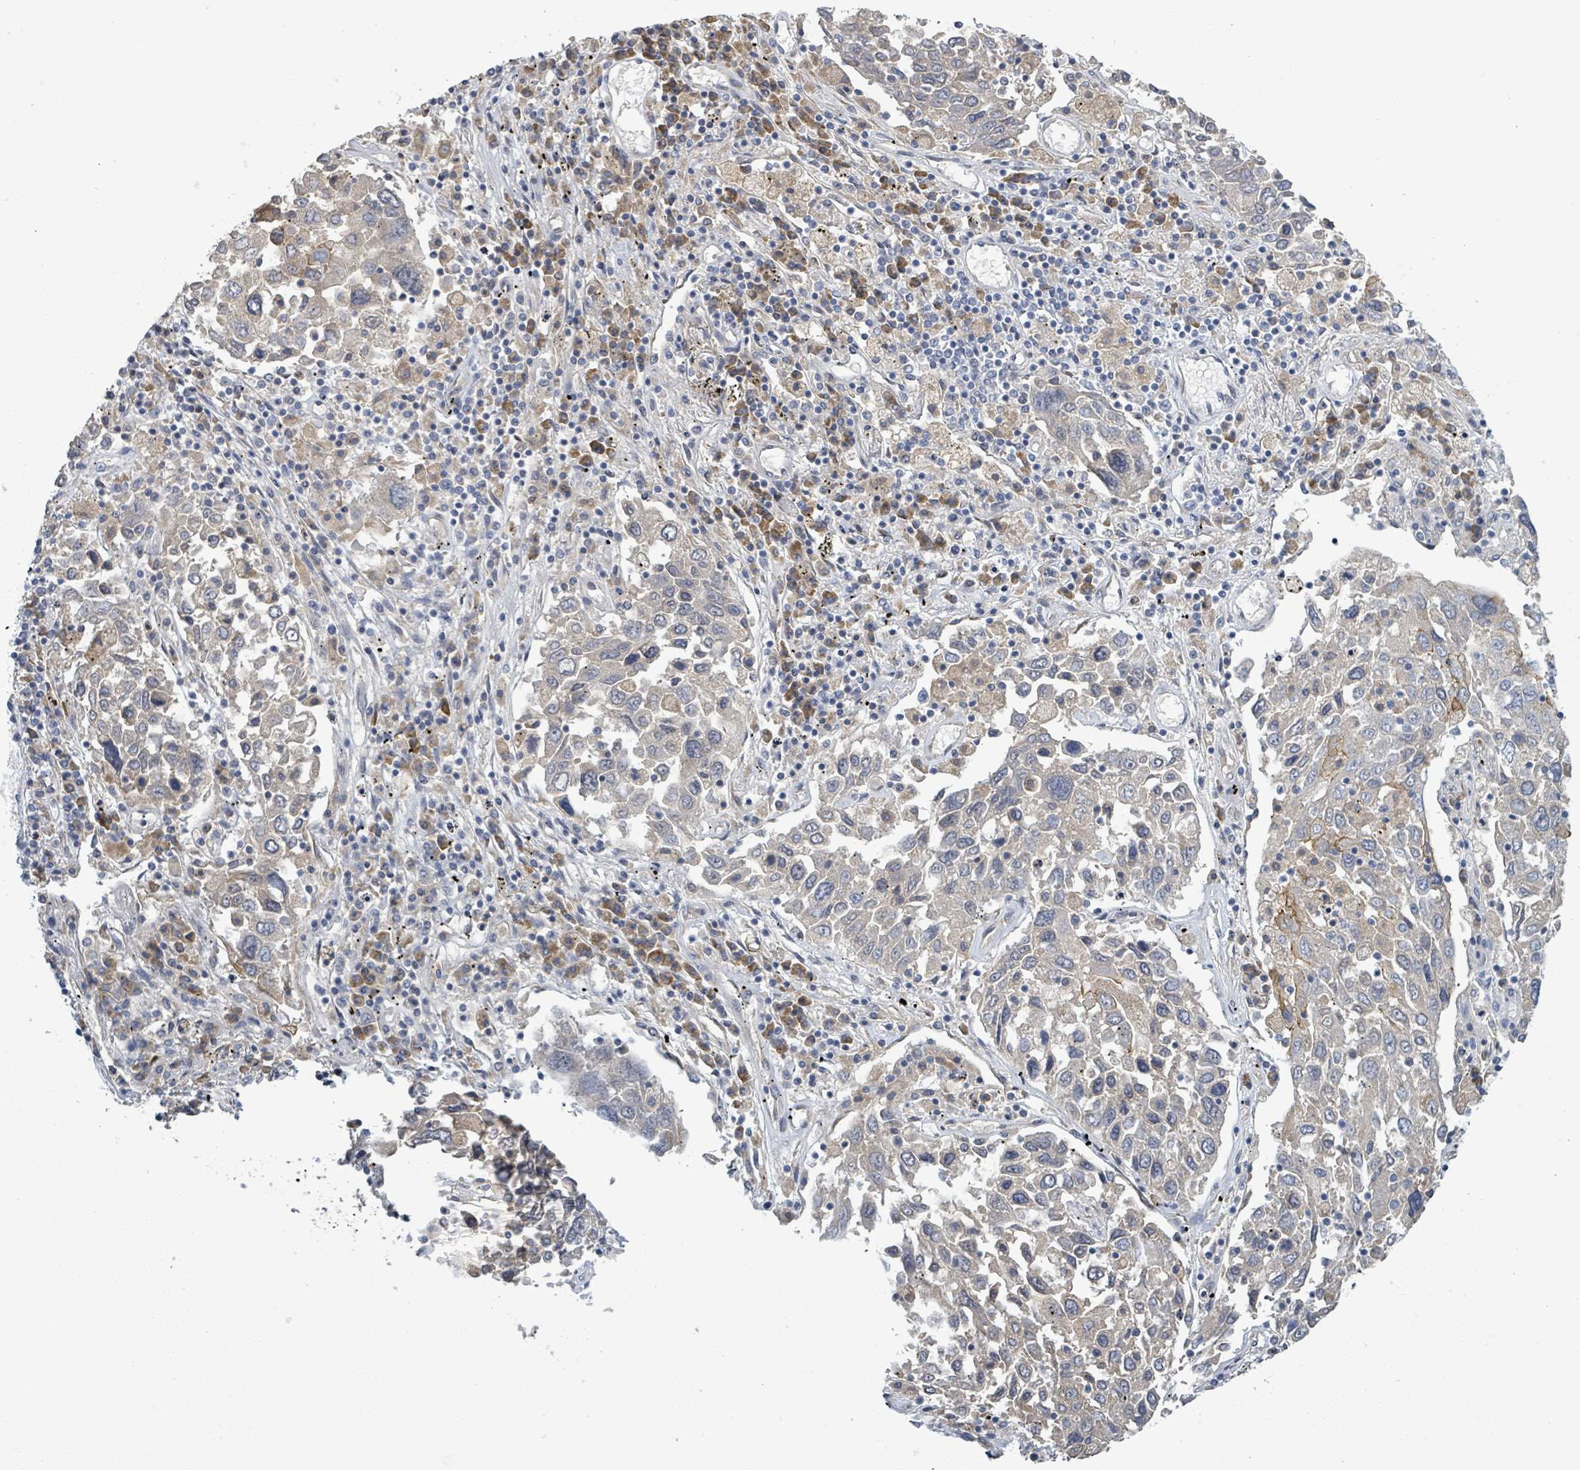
{"staining": {"intensity": "negative", "quantity": "none", "location": "none"}, "tissue": "lung cancer", "cell_type": "Tumor cells", "image_type": "cancer", "snomed": [{"axis": "morphology", "description": "Squamous cell carcinoma, NOS"}, {"axis": "topography", "description": "Lung"}], "caption": "Lung cancer was stained to show a protein in brown. There is no significant staining in tumor cells.", "gene": "ATP13A1", "patient": {"sex": "male", "age": 65}}